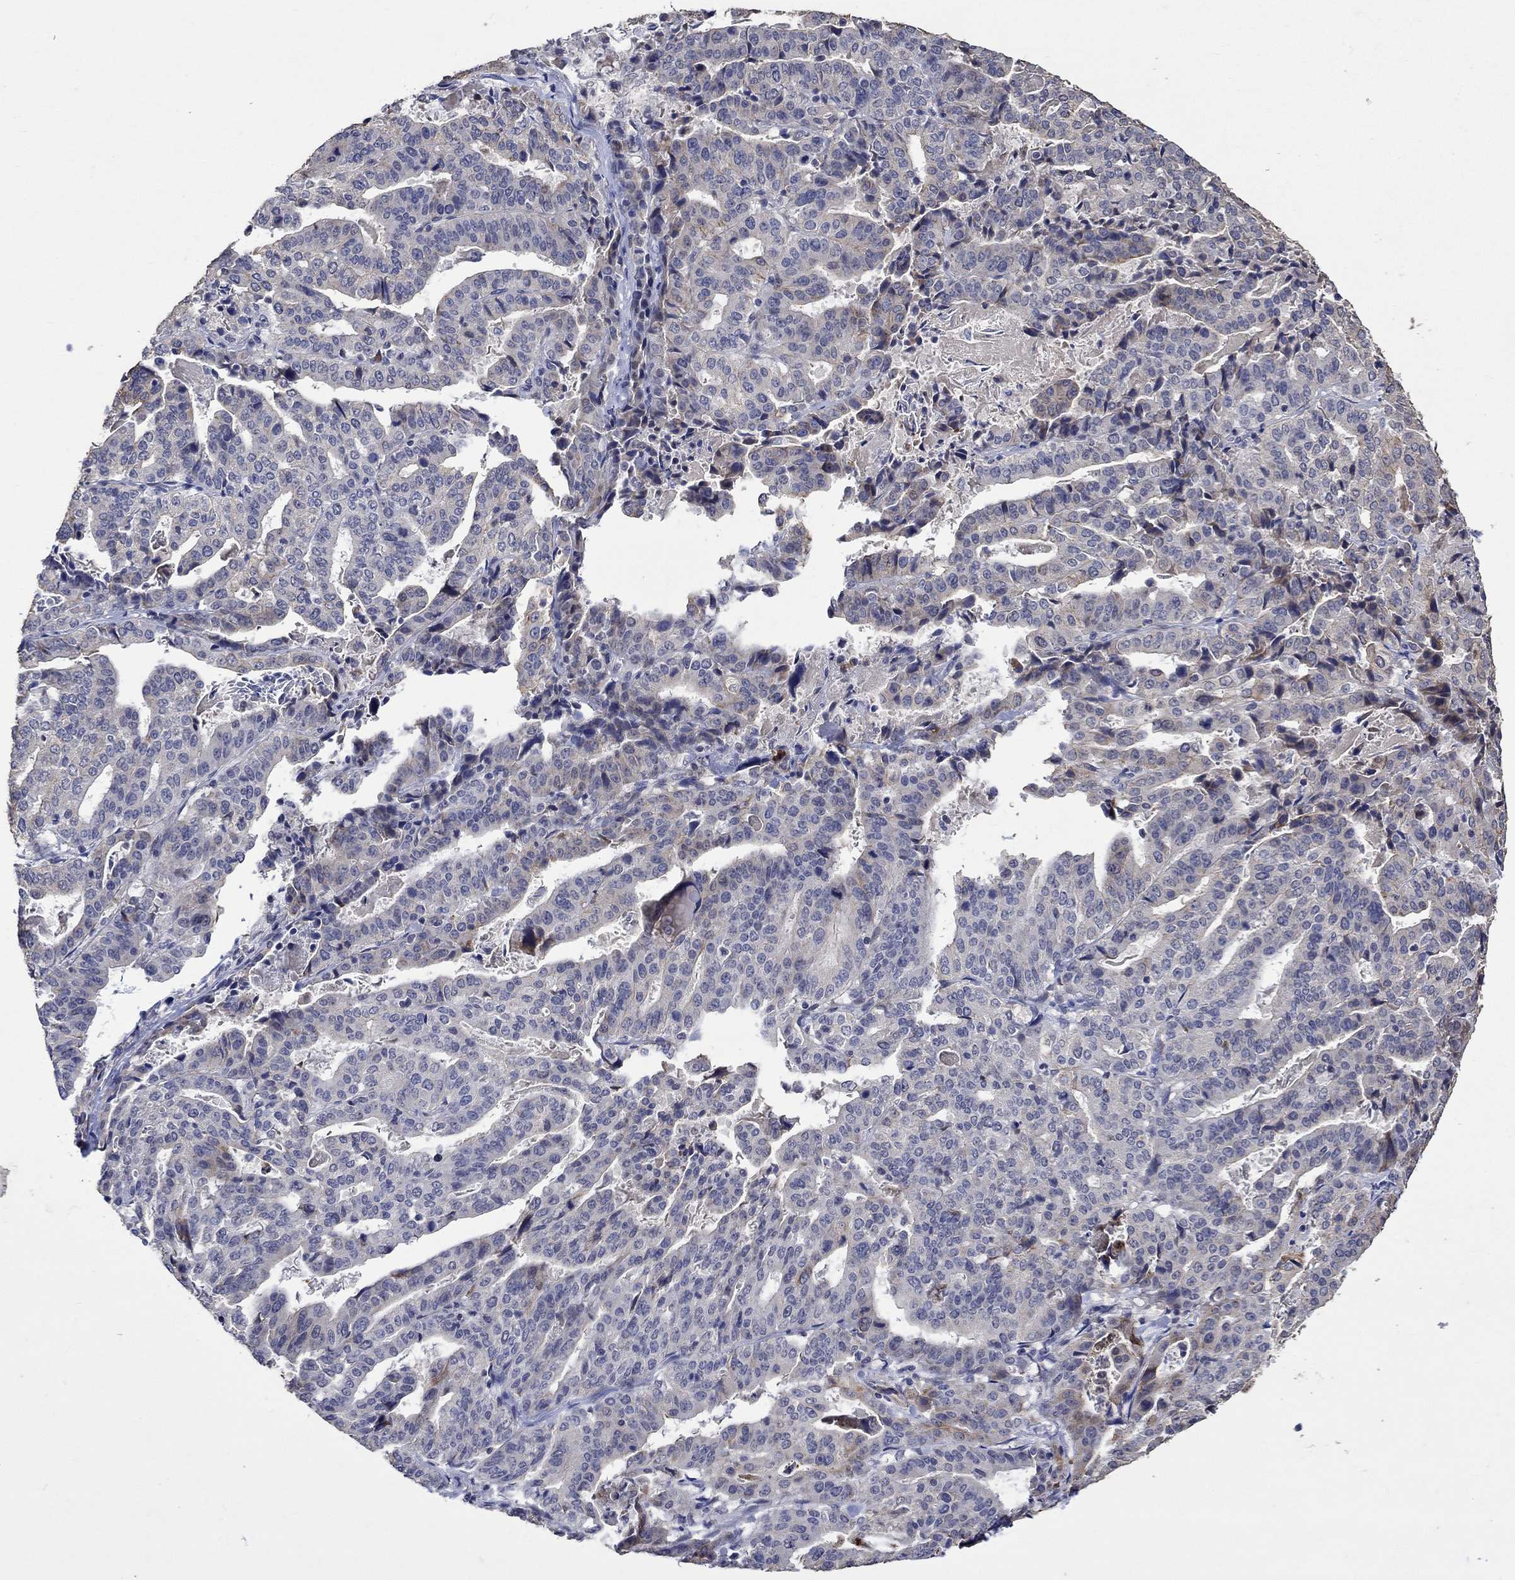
{"staining": {"intensity": "negative", "quantity": "none", "location": "none"}, "tissue": "stomach cancer", "cell_type": "Tumor cells", "image_type": "cancer", "snomed": [{"axis": "morphology", "description": "Adenocarcinoma, NOS"}, {"axis": "topography", "description": "Stomach"}], "caption": "Adenocarcinoma (stomach) was stained to show a protein in brown. There is no significant expression in tumor cells.", "gene": "DDX3Y", "patient": {"sex": "male", "age": 48}}